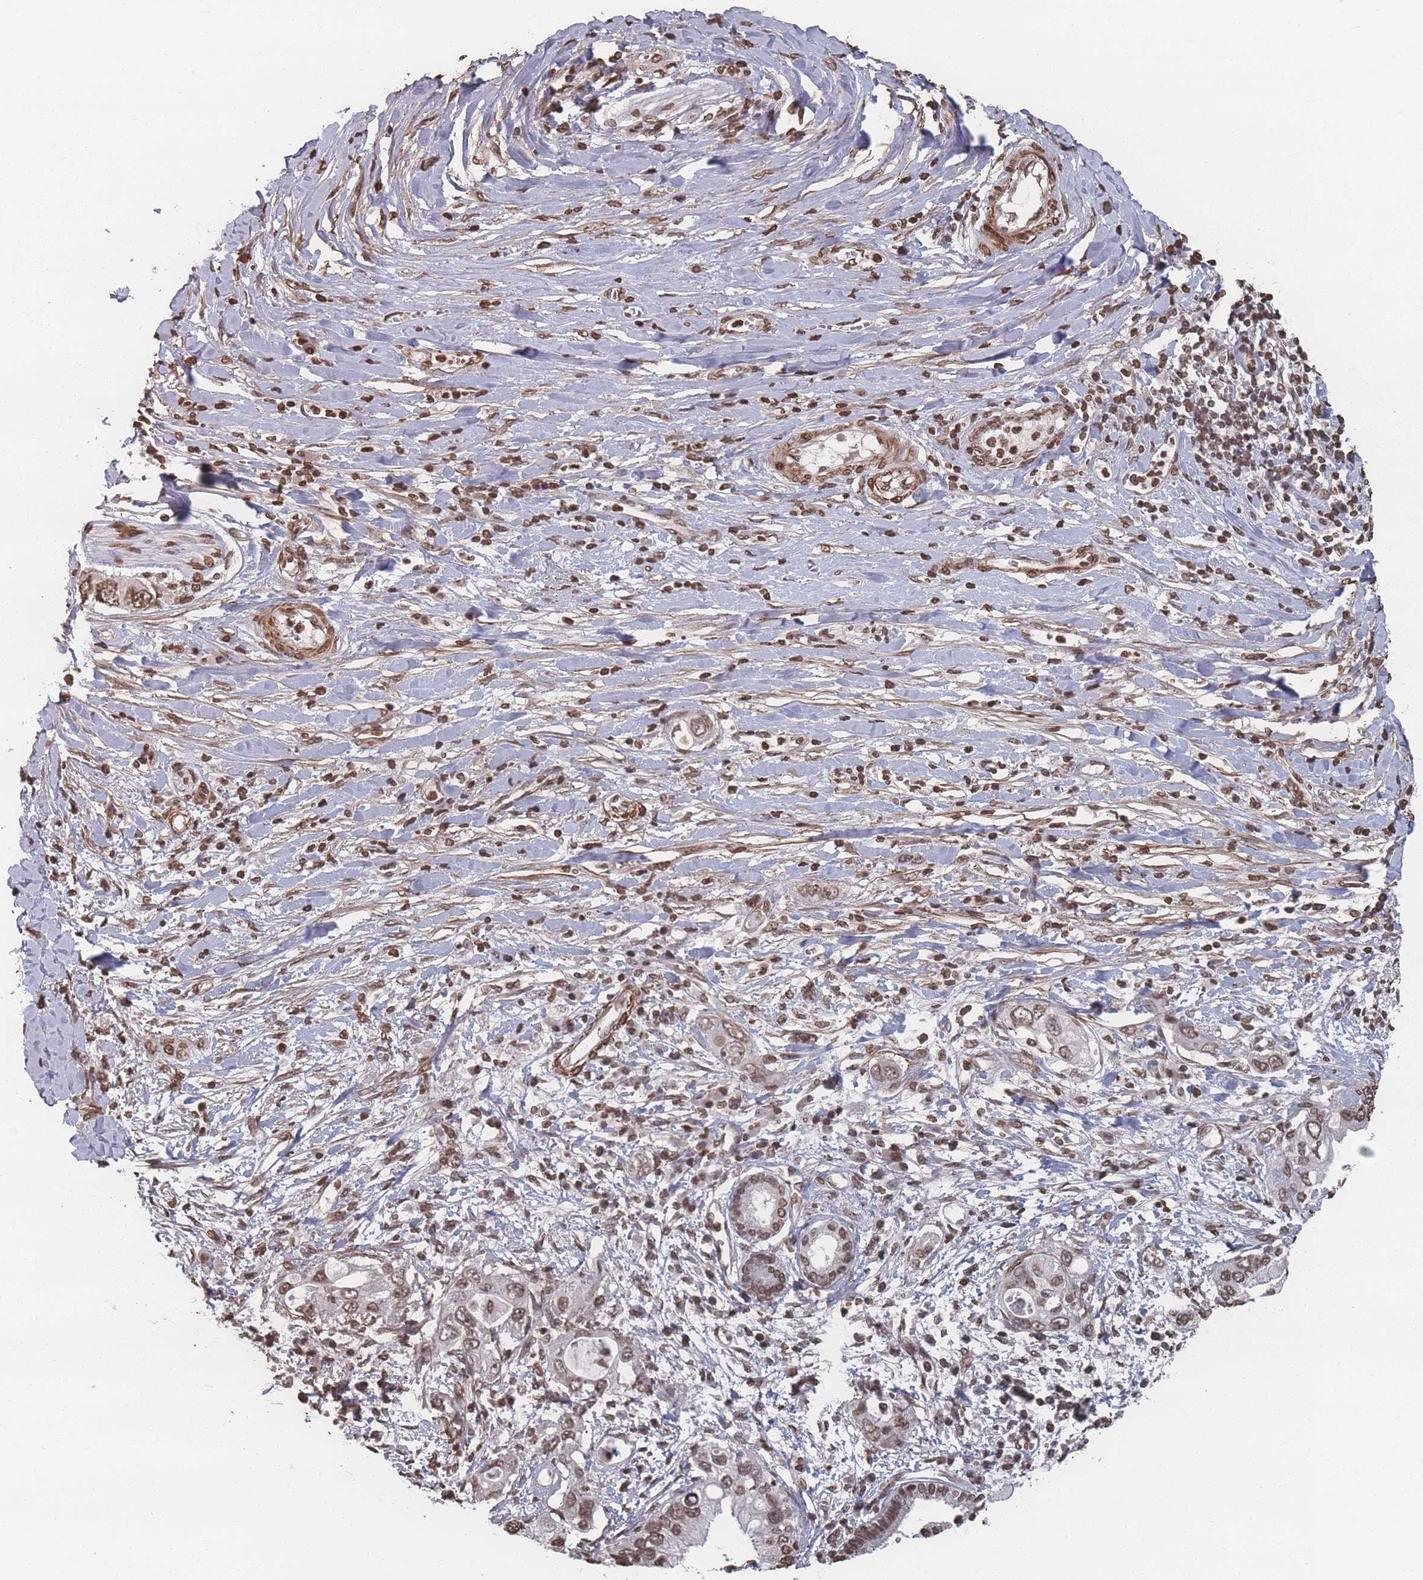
{"staining": {"intensity": "moderate", "quantity": ">75%", "location": "nuclear"}, "tissue": "pancreatic cancer", "cell_type": "Tumor cells", "image_type": "cancer", "snomed": [{"axis": "morphology", "description": "Inflammation, NOS"}, {"axis": "morphology", "description": "Adenocarcinoma, NOS"}, {"axis": "topography", "description": "Pancreas"}], "caption": "An image of pancreatic cancer stained for a protein demonstrates moderate nuclear brown staining in tumor cells. The protein of interest is shown in brown color, while the nuclei are stained blue.", "gene": "PLEKHG5", "patient": {"sex": "female", "age": 56}}